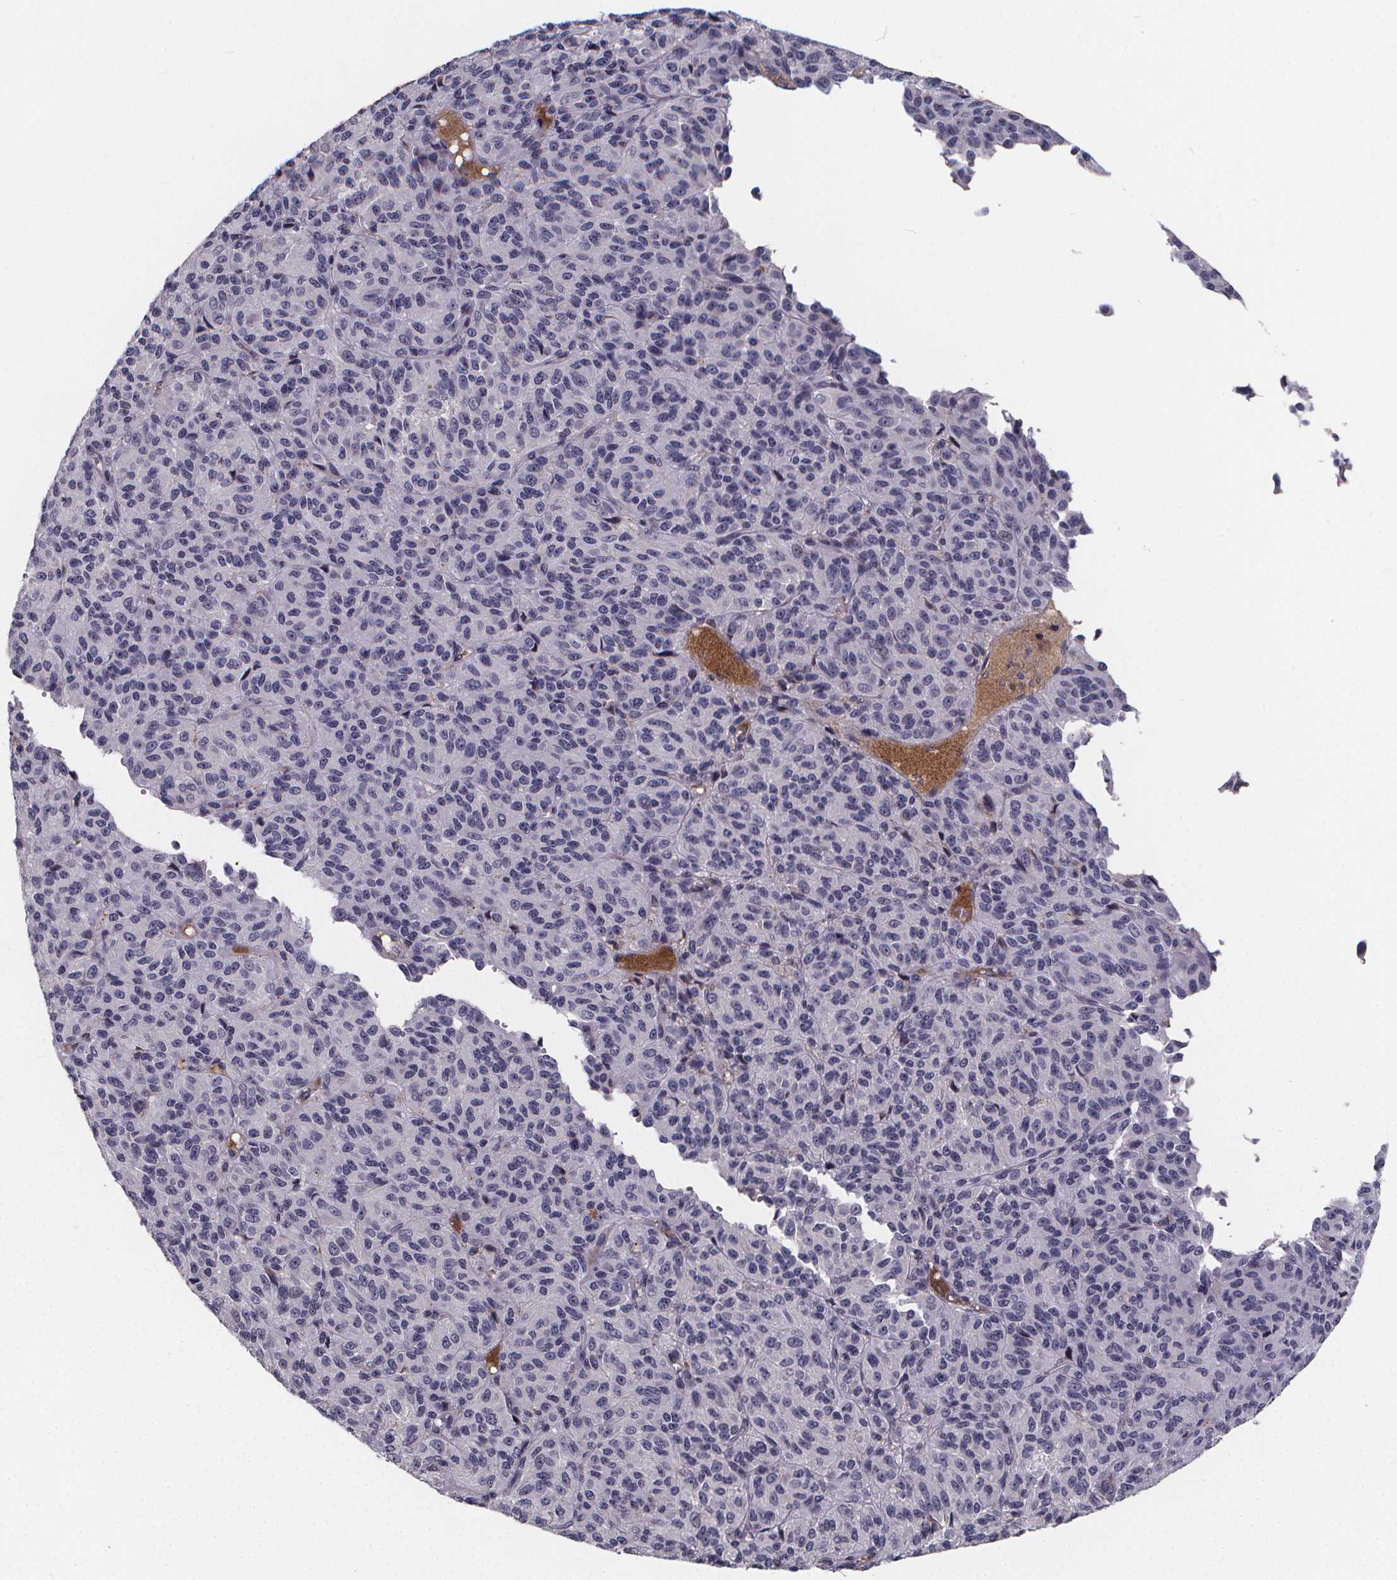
{"staining": {"intensity": "negative", "quantity": "none", "location": "none"}, "tissue": "melanoma", "cell_type": "Tumor cells", "image_type": "cancer", "snomed": [{"axis": "morphology", "description": "Malignant melanoma, Metastatic site"}, {"axis": "topography", "description": "Brain"}], "caption": "This is an immunohistochemistry (IHC) histopathology image of malignant melanoma (metastatic site). There is no staining in tumor cells.", "gene": "AGT", "patient": {"sex": "female", "age": 56}}